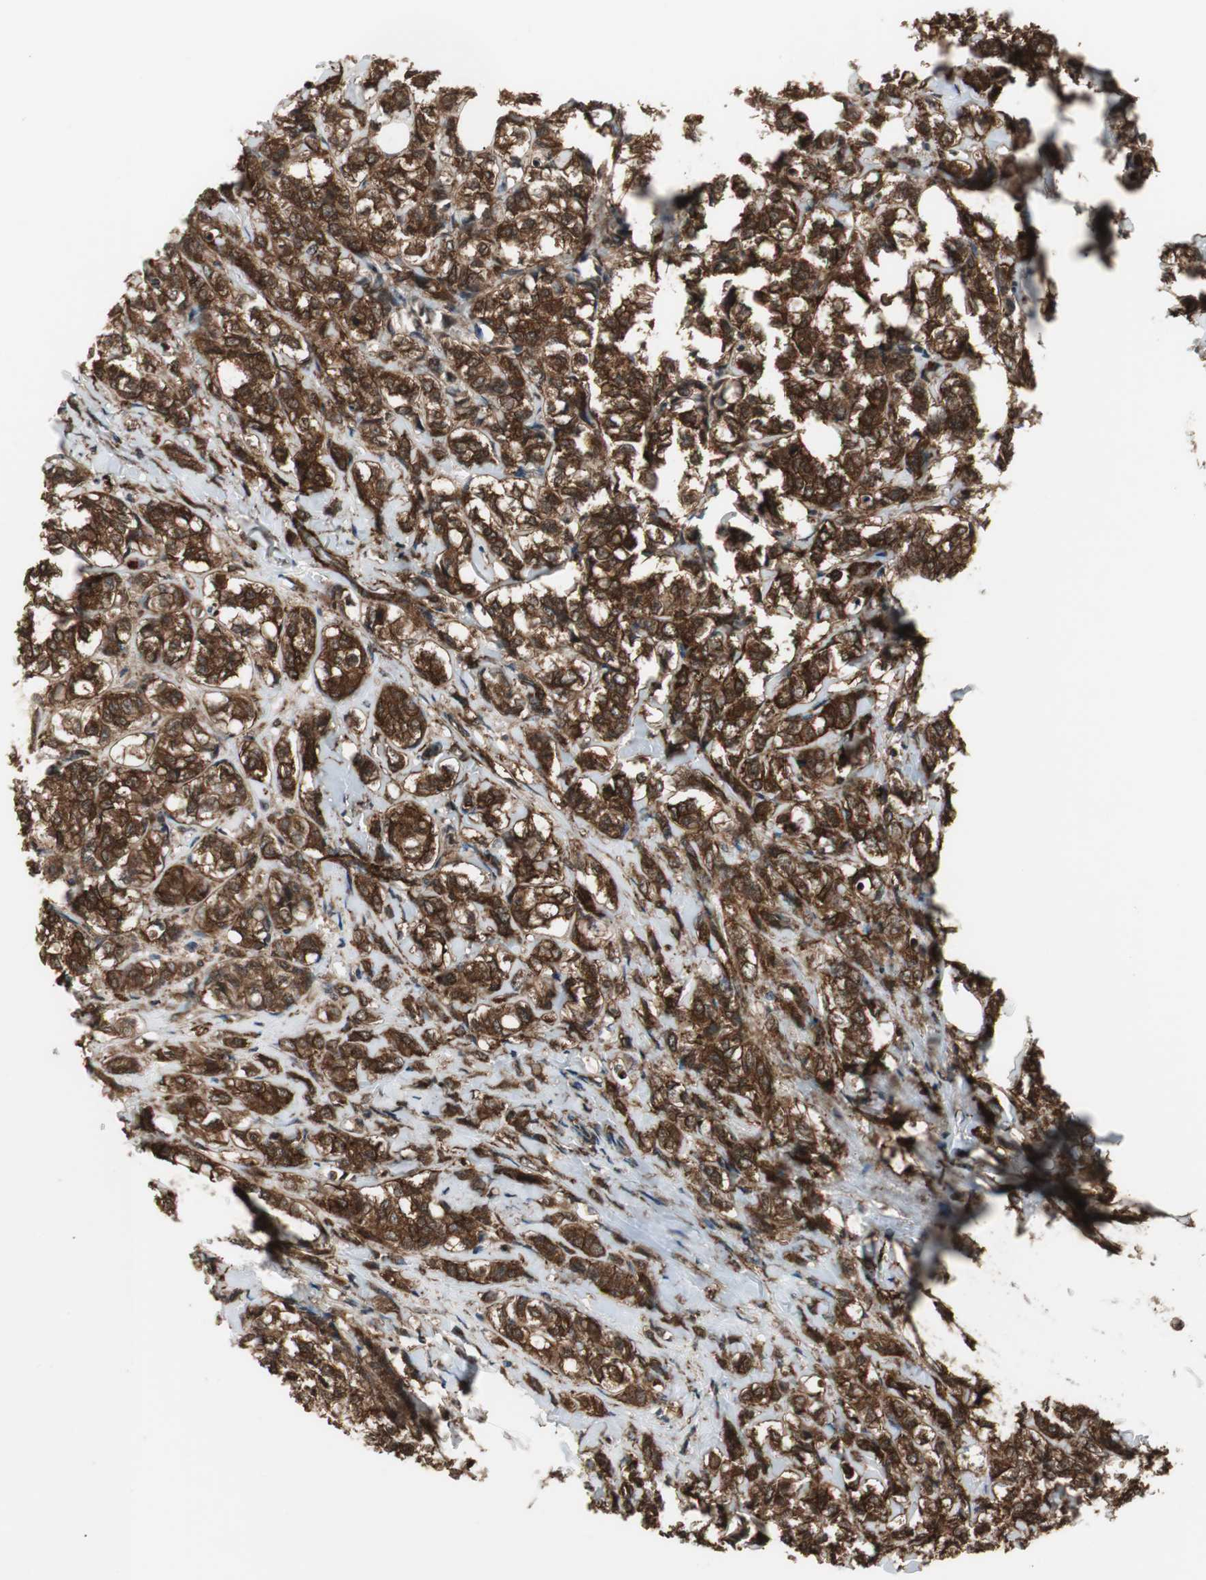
{"staining": {"intensity": "strong", "quantity": ">75%", "location": "cytoplasmic/membranous"}, "tissue": "breast cancer", "cell_type": "Tumor cells", "image_type": "cancer", "snomed": [{"axis": "morphology", "description": "Lobular carcinoma"}, {"axis": "topography", "description": "Breast"}], "caption": "Immunohistochemistry (IHC) of breast lobular carcinoma demonstrates high levels of strong cytoplasmic/membranous positivity in about >75% of tumor cells. The protein is stained brown, and the nuclei are stained in blue (DAB (3,3'-diaminobenzidine) IHC with brightfield microscopy, high magnification).", "gene": "PTPN11", "patient": {"sex": "female", "age": 60}}